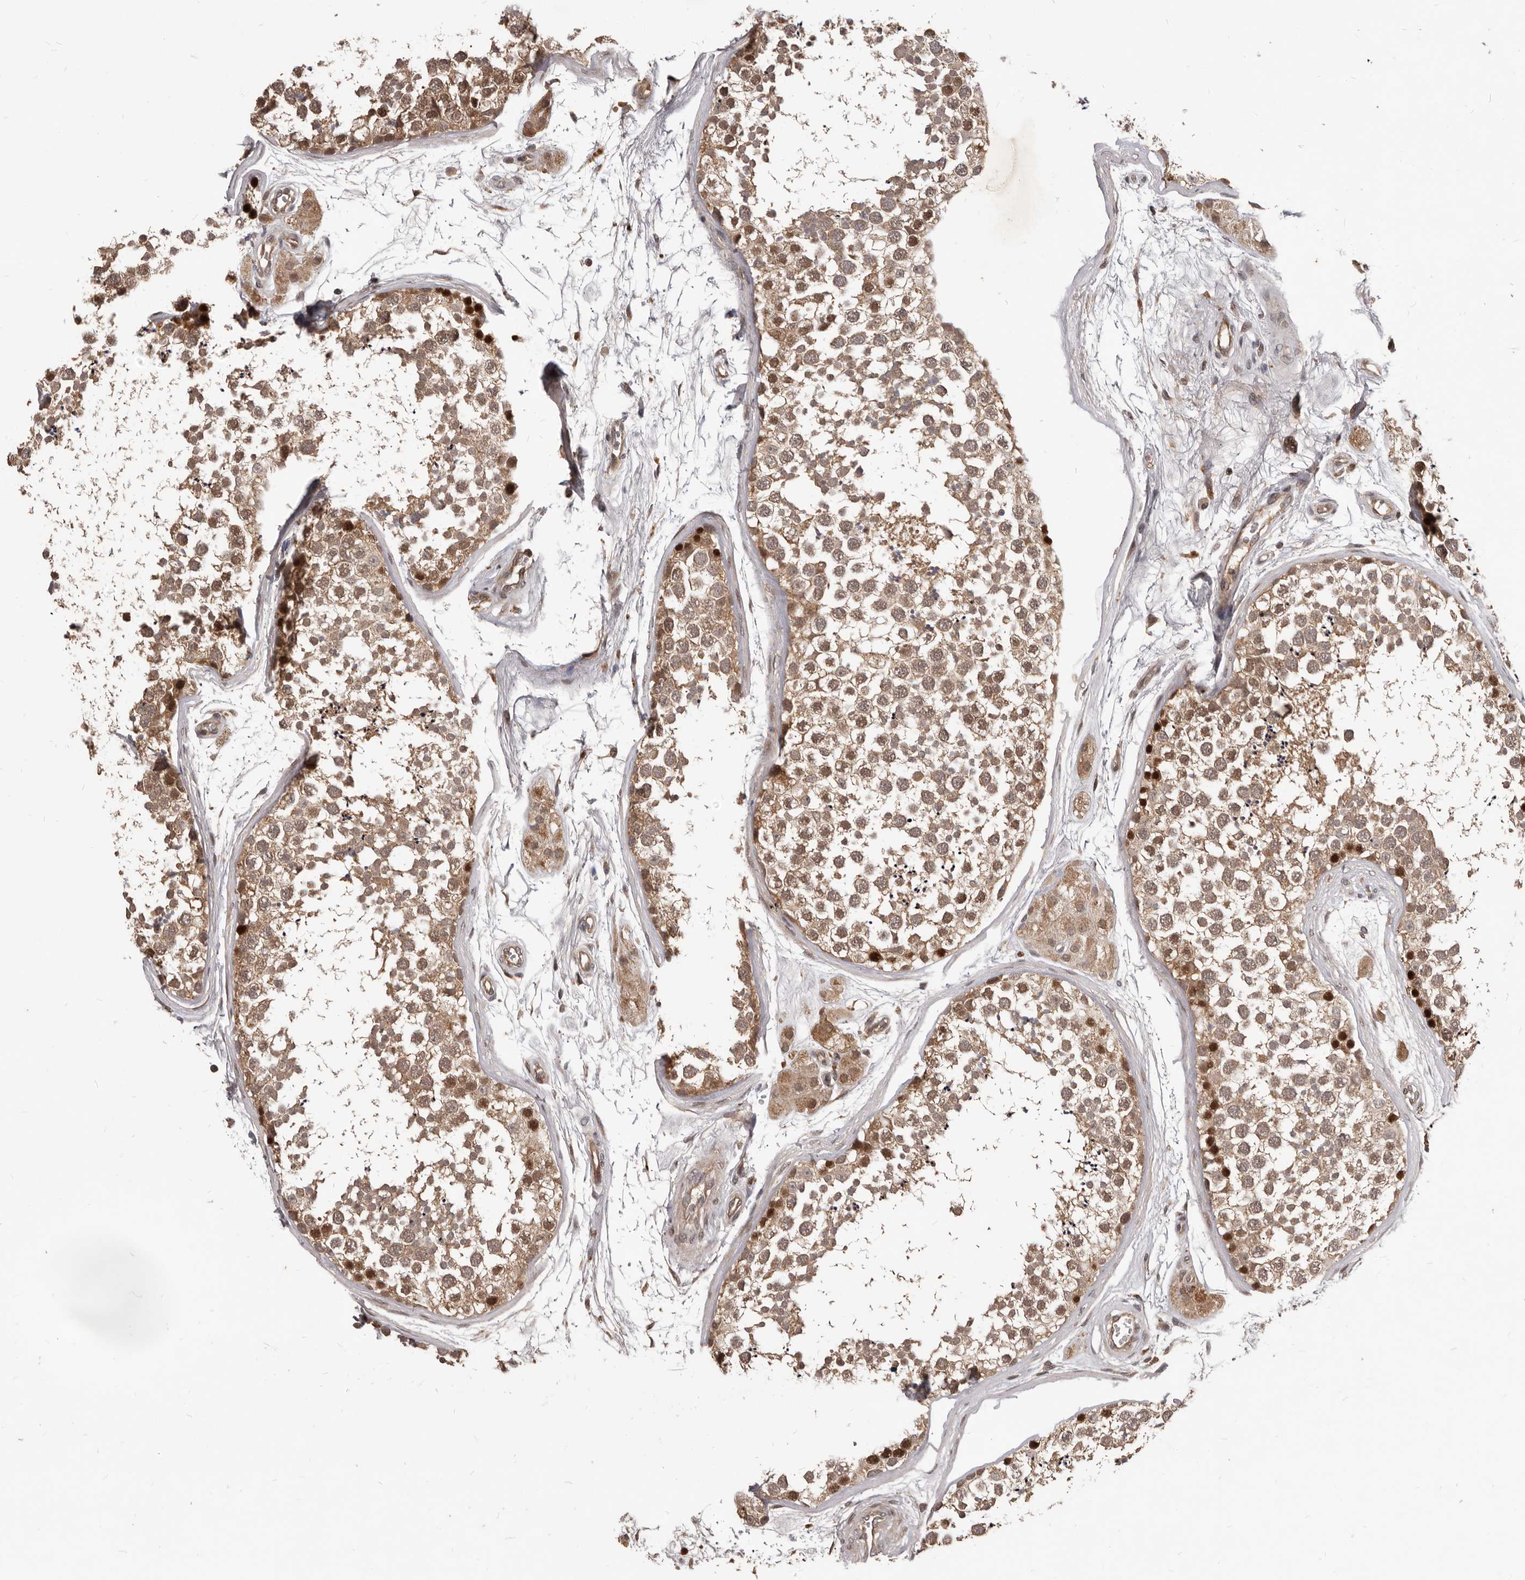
{"staining": {"intensity": "moderate", "quantity": ">75%", "location": "cytoplasmic/membranous,nuclear"}, "tissue": "testis", "cell_type": "Cells in seminiferous ducts", "image_type": "normal", "snomed": [{"axis": "morphology", "description": "Normal tissue, NOS"}, {"axis": "topography", "description": "Testis"}], "caption": "The immunohistochemical stain labels moderate cytoplasmic/membranous,nuclear staining in cells in seminiferous ducts of unremarkable testis. The protein is stained brown, and the nuclei are stained in blue (DAB (3,3'-diaminobenzidine) IHC with brightfield microscopy, high magnification).", "gene": "GABPB2", "patient": {"sex": "male", "age": 56}}